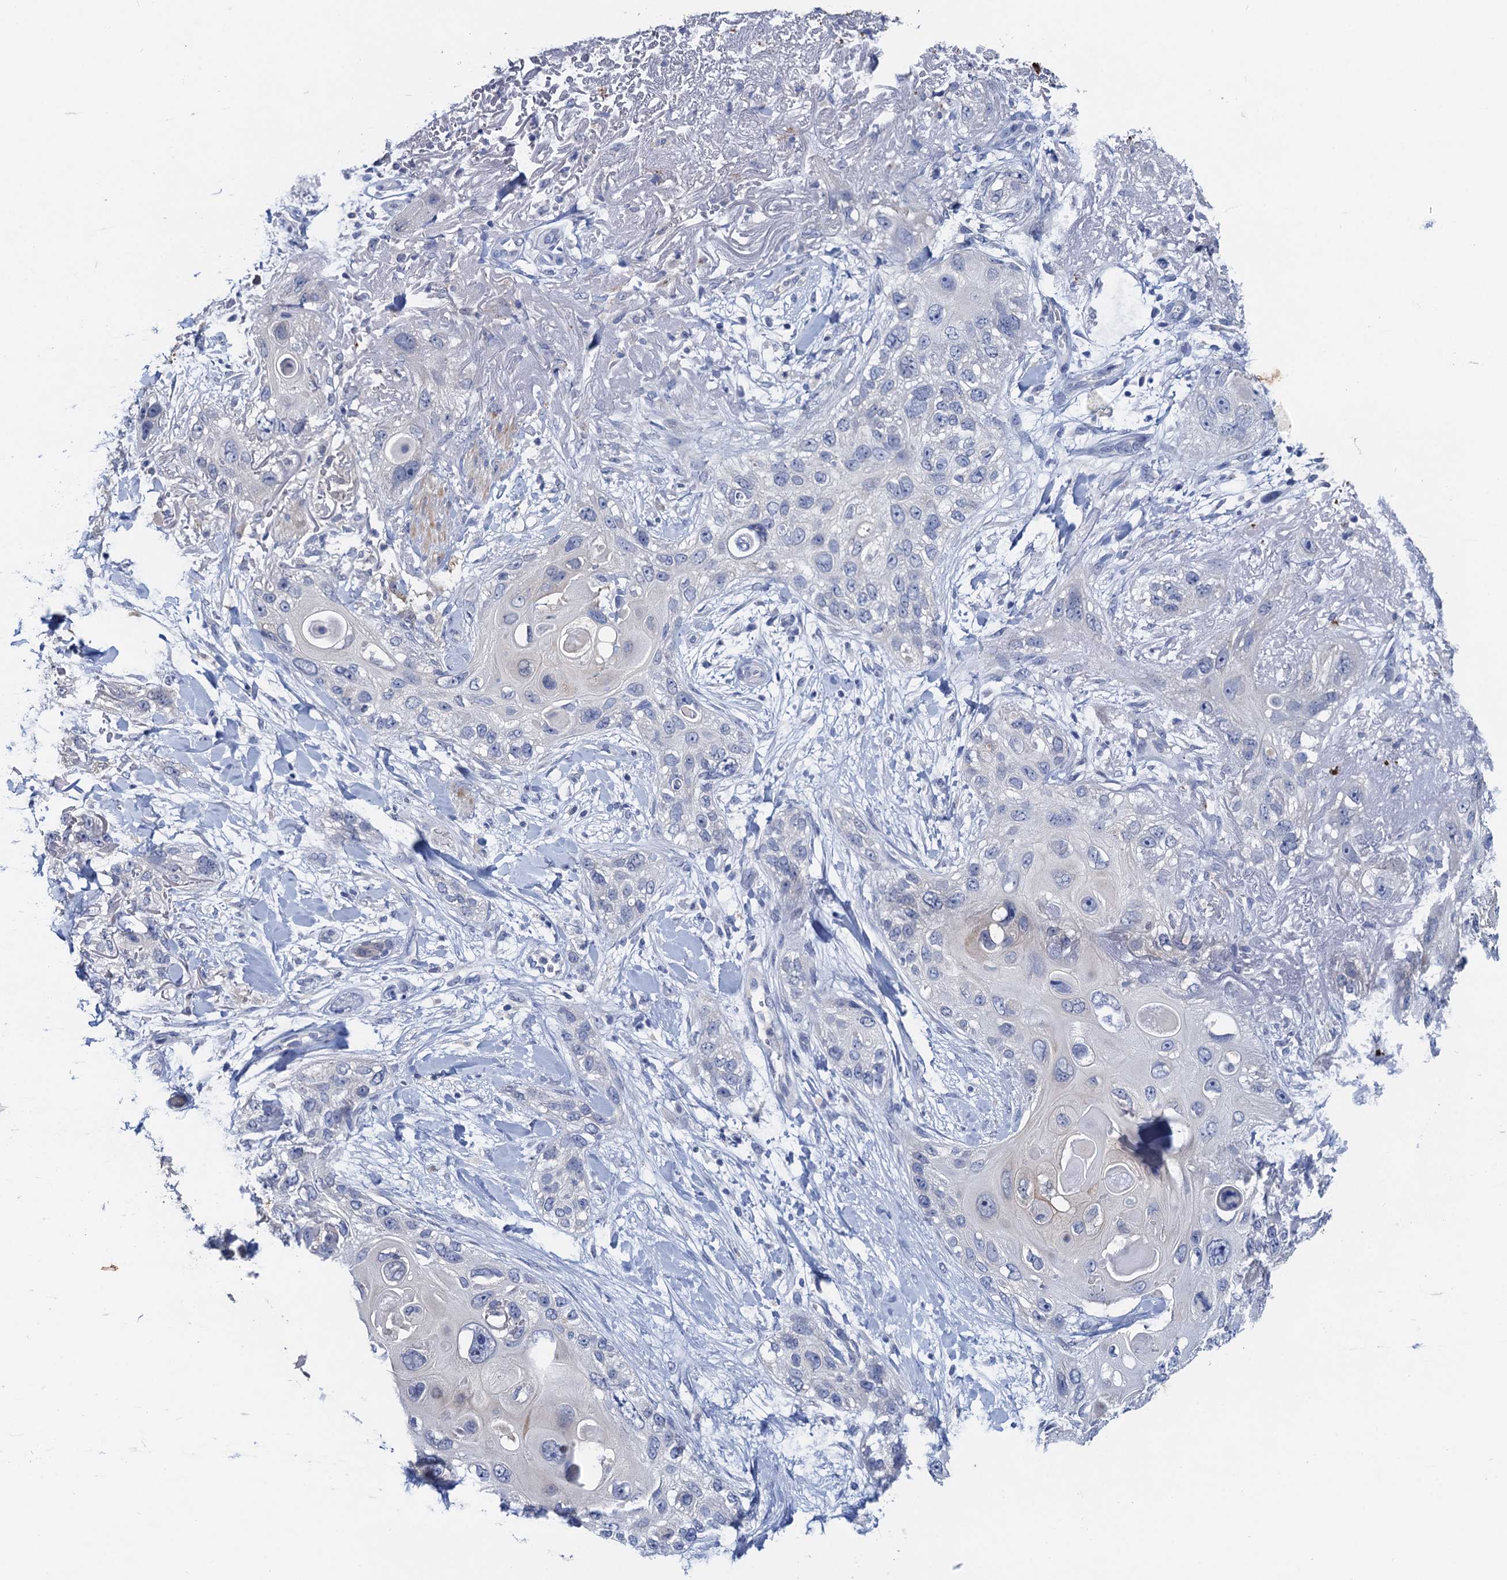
{"staining": {"intensity": "negative", "quantity": "none", "location": "none"}, "tissue": "skin cancer", "cell_type": "Tumor cells", "image_type": "cancer", "snomed": [{"axis": "morphology", "description": "Normal tissue, NOS"}, {"axis": "morphology", "description": "Squamous cell carcinoma, NOS"}, {"axis": "topography", "description": "Skin"}], "caption": "Skin cancer (squamous cell carcinoma) was stained to show a protein in brown. There is no significant positivity in tumor cells.", "gene": "TMEM39B", "patient": {"sex": "male", "age": 72}}